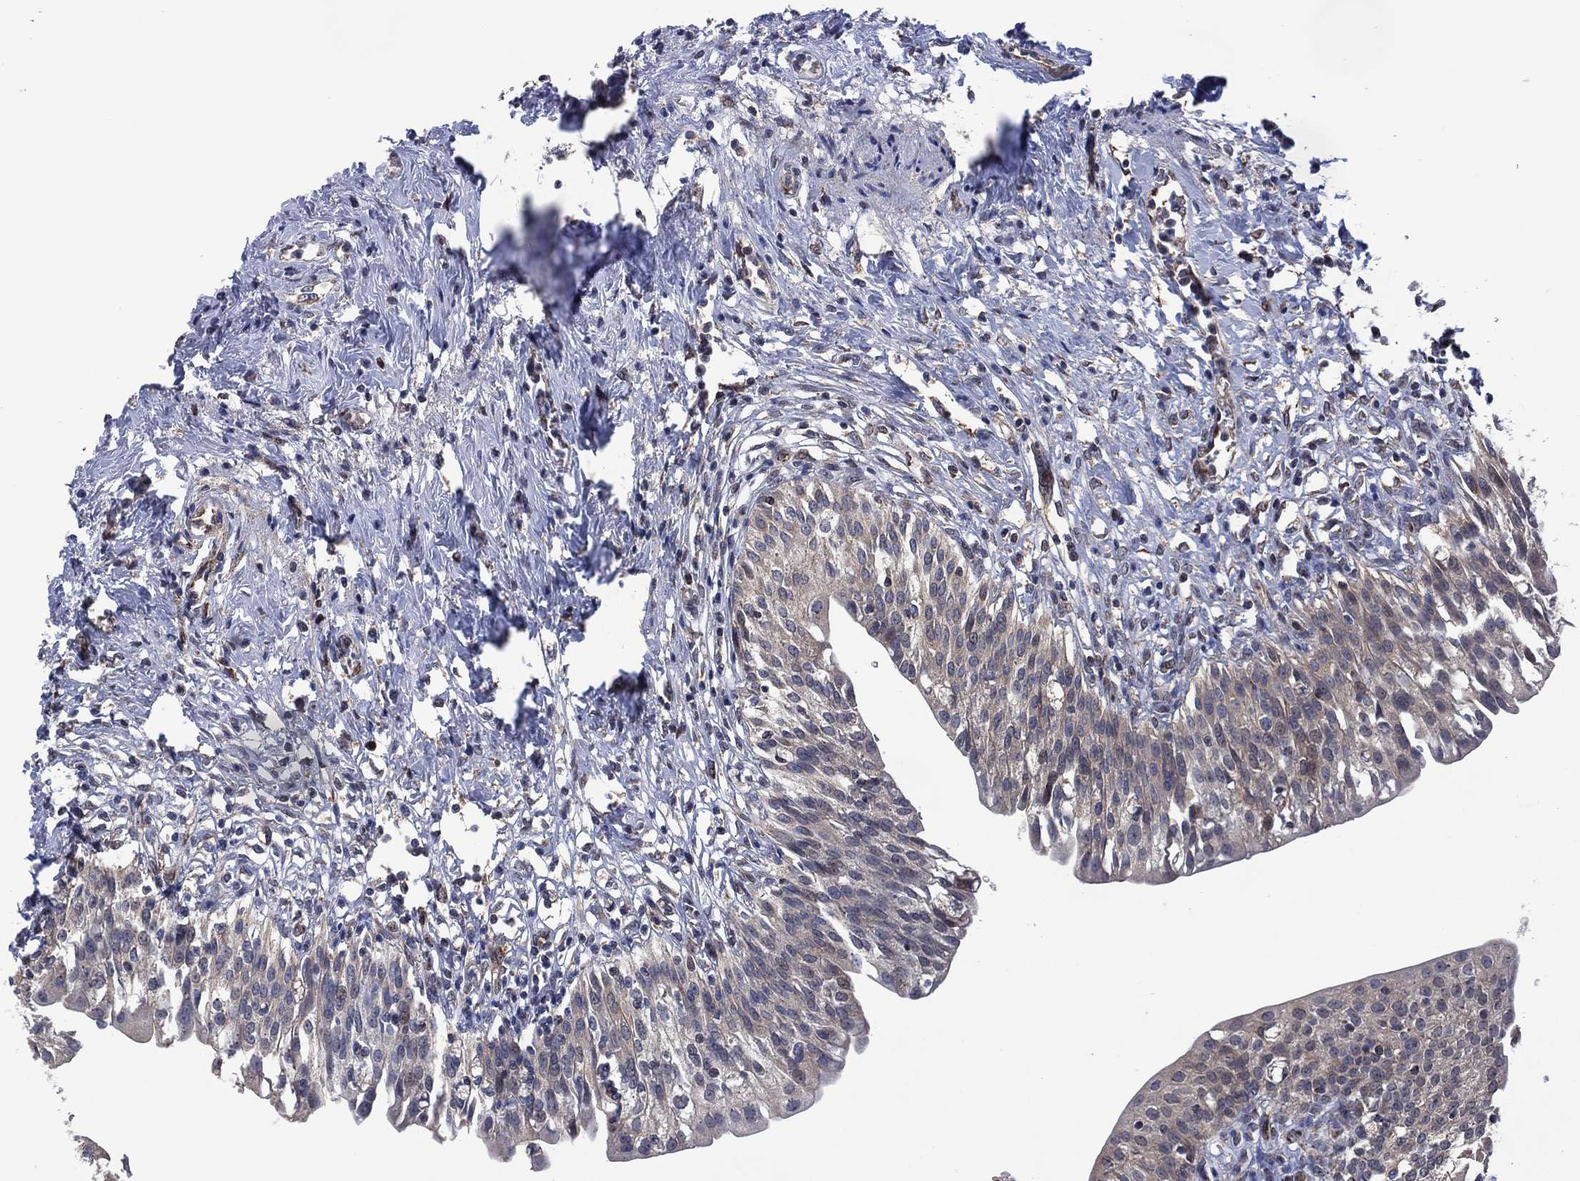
{"staining": {"intensity": "negative", "quantity": "none", "location": "none"}, "tissue": "urinary bladder", "cell_type": "Urothelial cells", "image_type": "normal", "snomed": [{"axis": "morphology", "description": "Normal tissue, NOS"}, {"axis": "topography", "description": "Urinary bladder"}], "caption": "There is no significant staining in urothelial cells of urinary bladder. Nuclei are stained in blue.", "gene": "HTD2", "patient": {"sex": "male", "age": 76}}